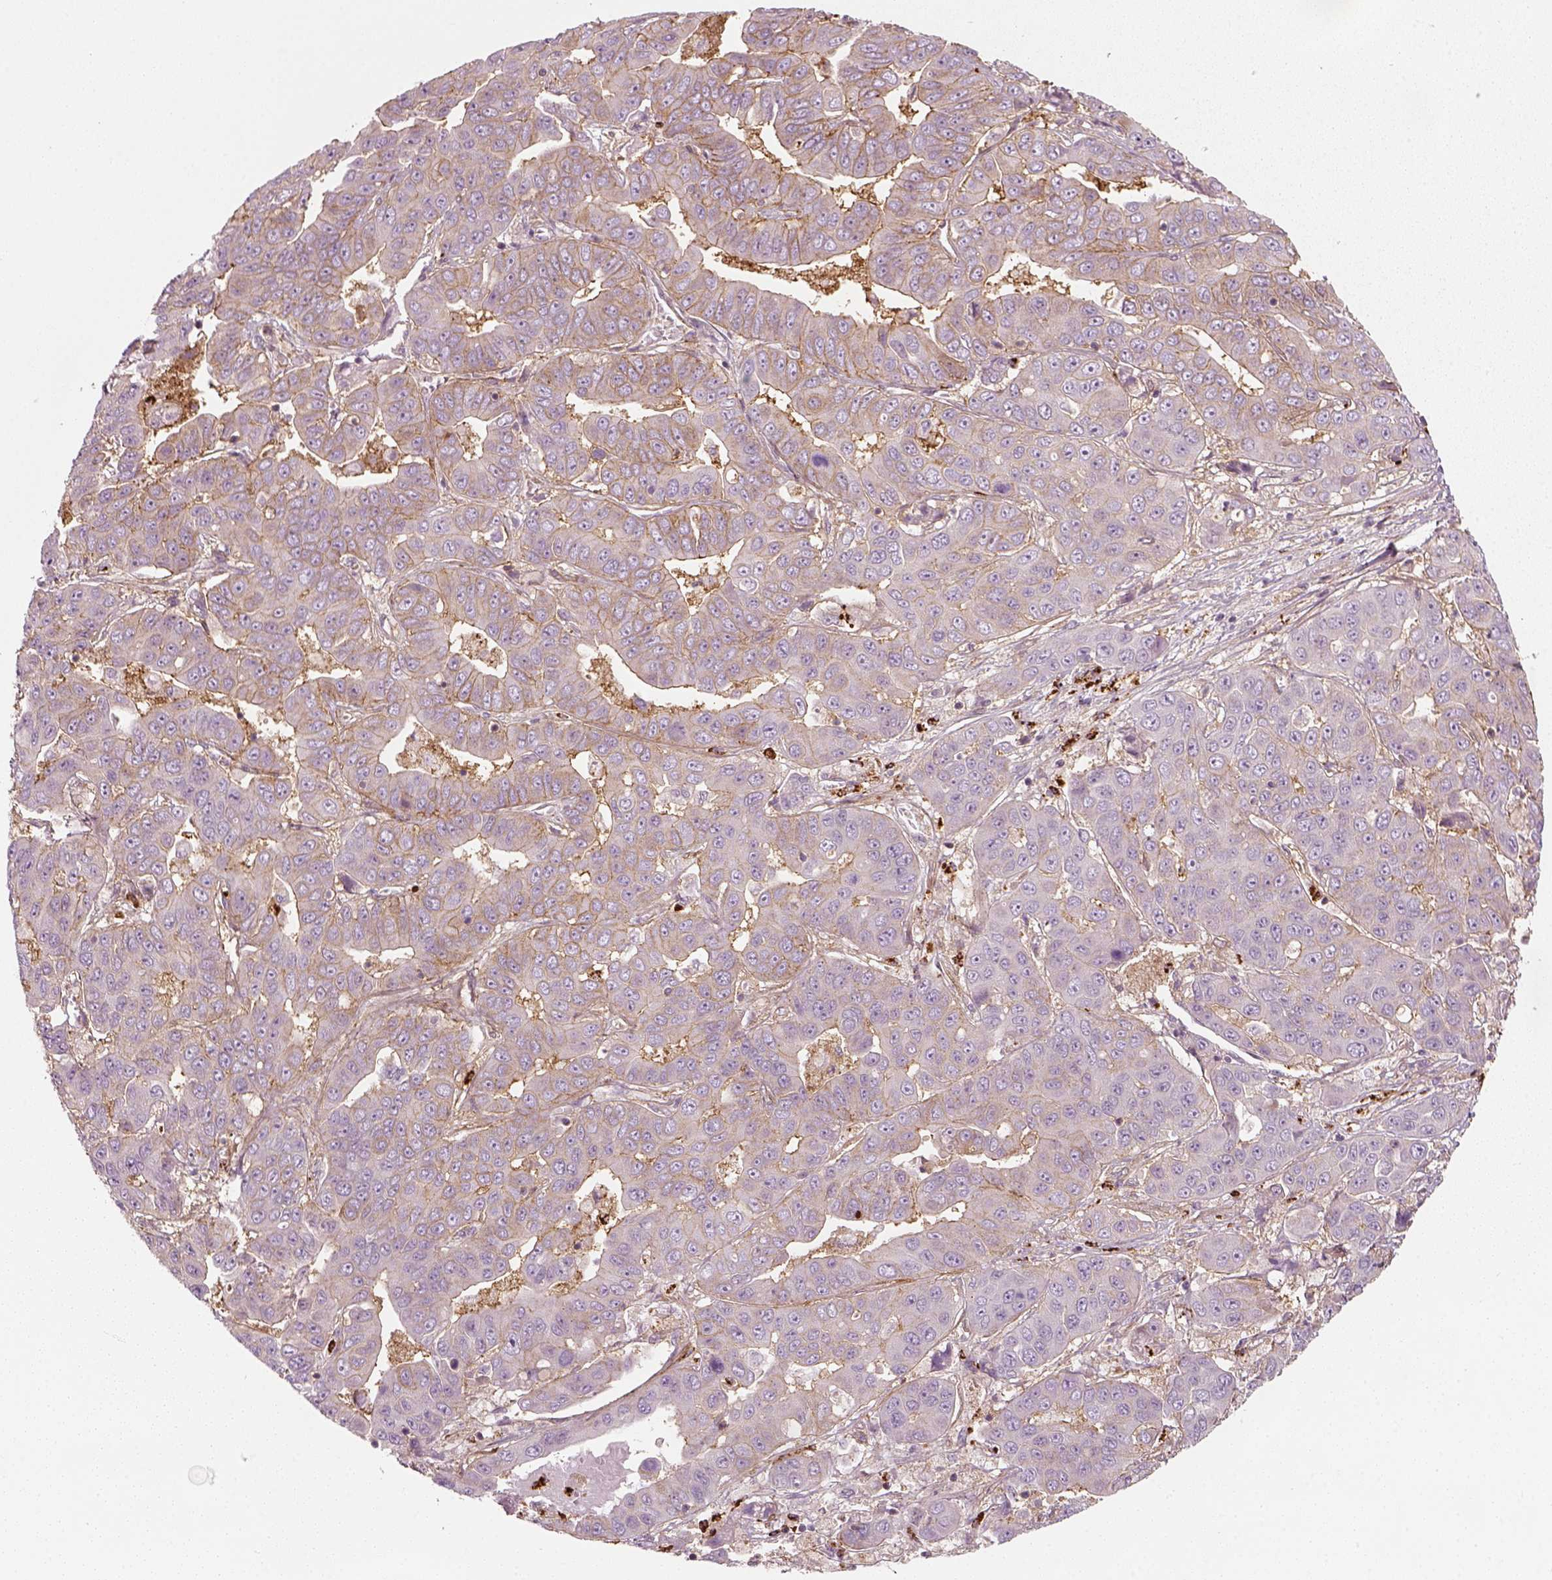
{"staining": {"intensity": "weak", "quantity": "<25%", "location": "cytoplasmic/membranous"}, "tissue": "liver cancer", "cell_type": "Tumor cells", "image_type": "cancer", "snomed": [{"axis": "morphology", "description": "Cholangiocarcinoma"}, {"axis": "topography", "description": "Liver"}], "caption": "An IHC histopathology image of liver cancer (cholangiocarcinoma) is shown. There is no staining in tumor cells of liver cancer (cholangiocarcinoma).", "gene": "NPTN", "patient": {"sex": "female", "age": 52}}